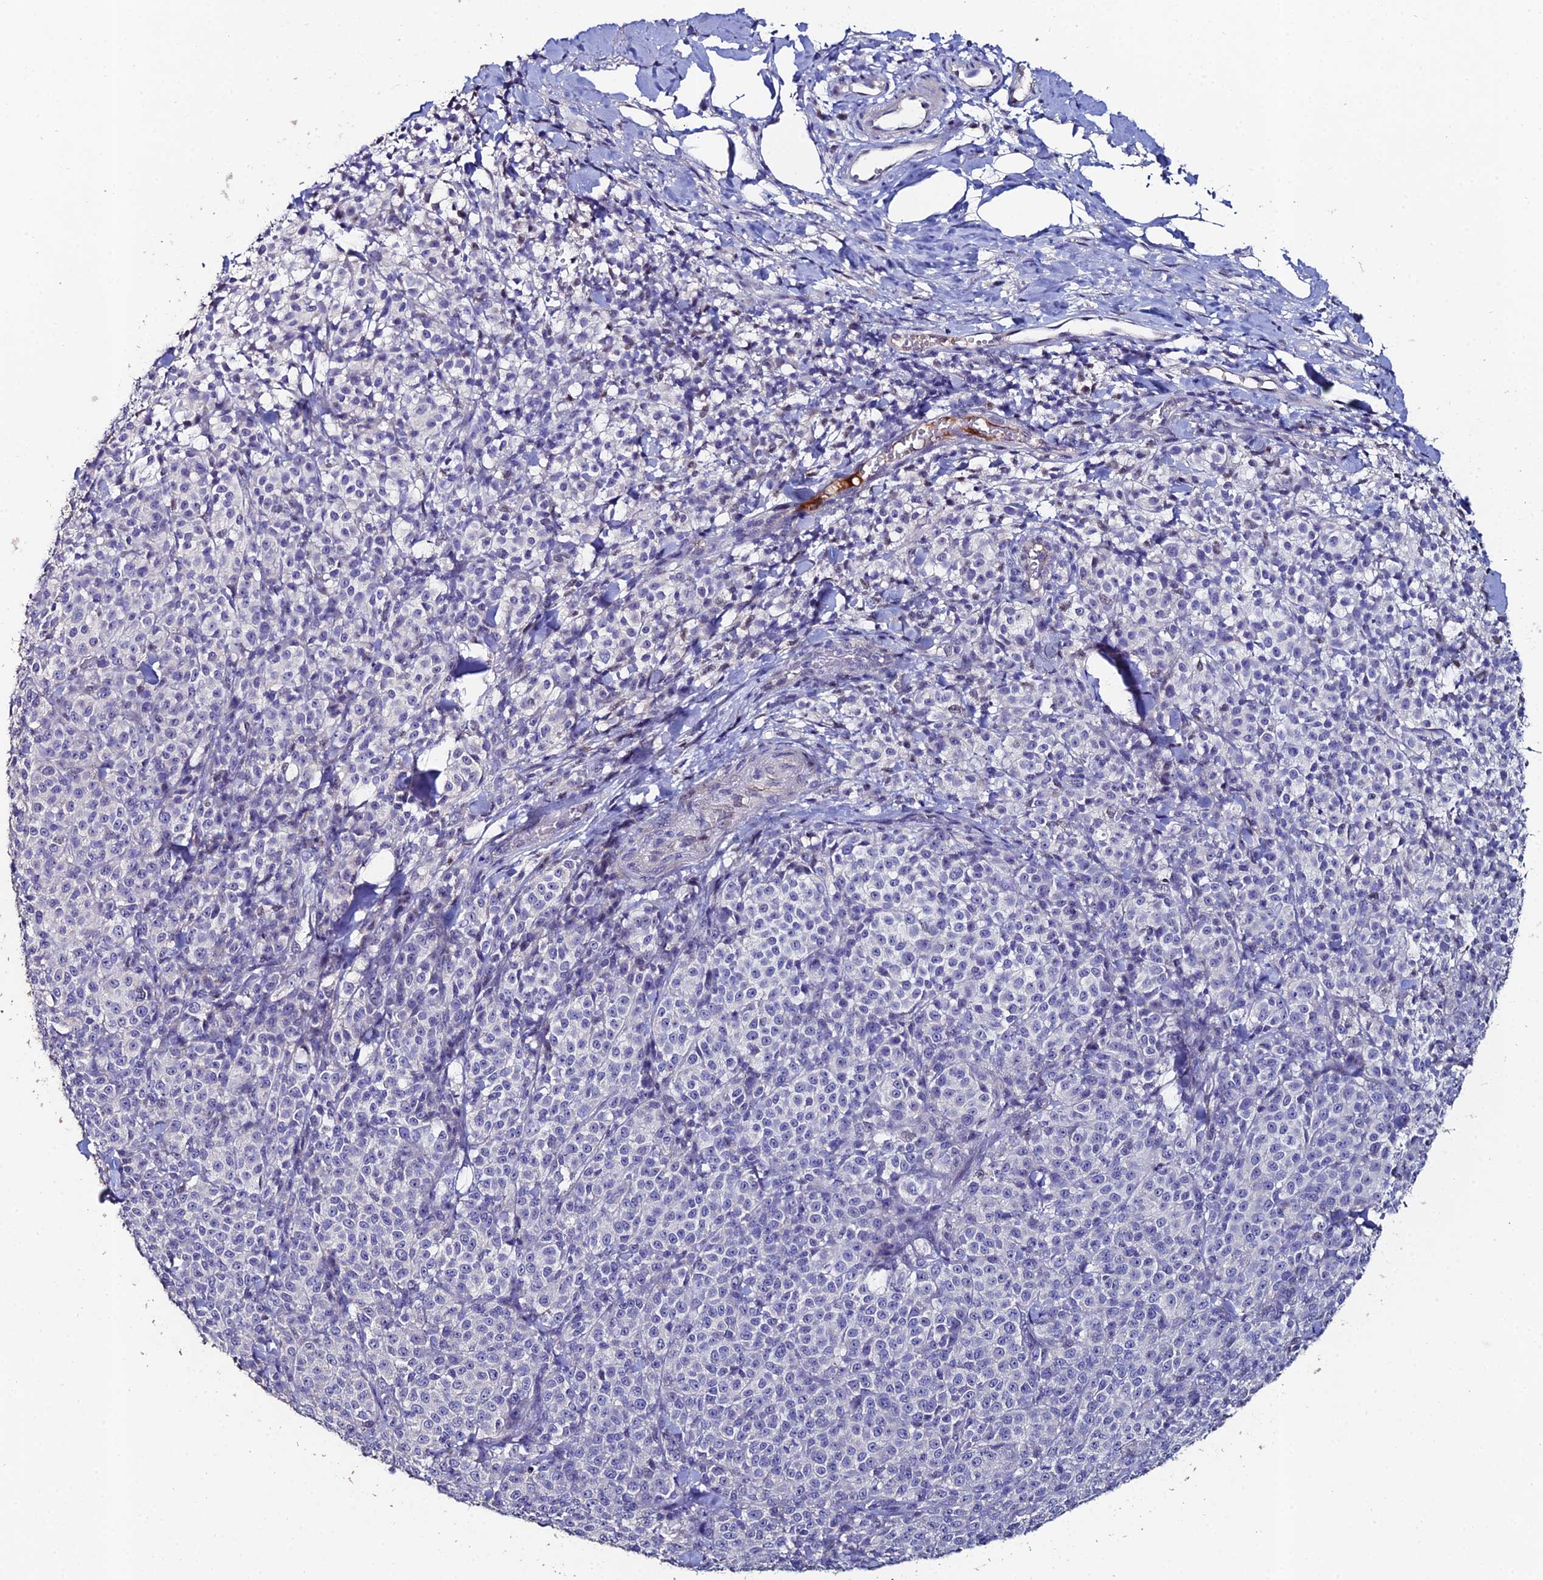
{"staining": {"intensity": "negative", "quantity": "none", "location": "none"}, "tissue": "melanoma", "cell_type": "Tumor cells", "image_type": "cancer", "snomed": [{"axis": "morphology", "description": "Normal tissue, NOS"}, {"axis": "morphology", "description": "Malignant melanoma, NOS"}, {"axis": "topography", "description": "Skin"}], "caption": "Tumor cells are negative for protein expression in human melanoma. (DAB IHC with hematoxylin counter stain).", "gene": "ESRRG", "patient": {"sex": "female", "age": 34}}